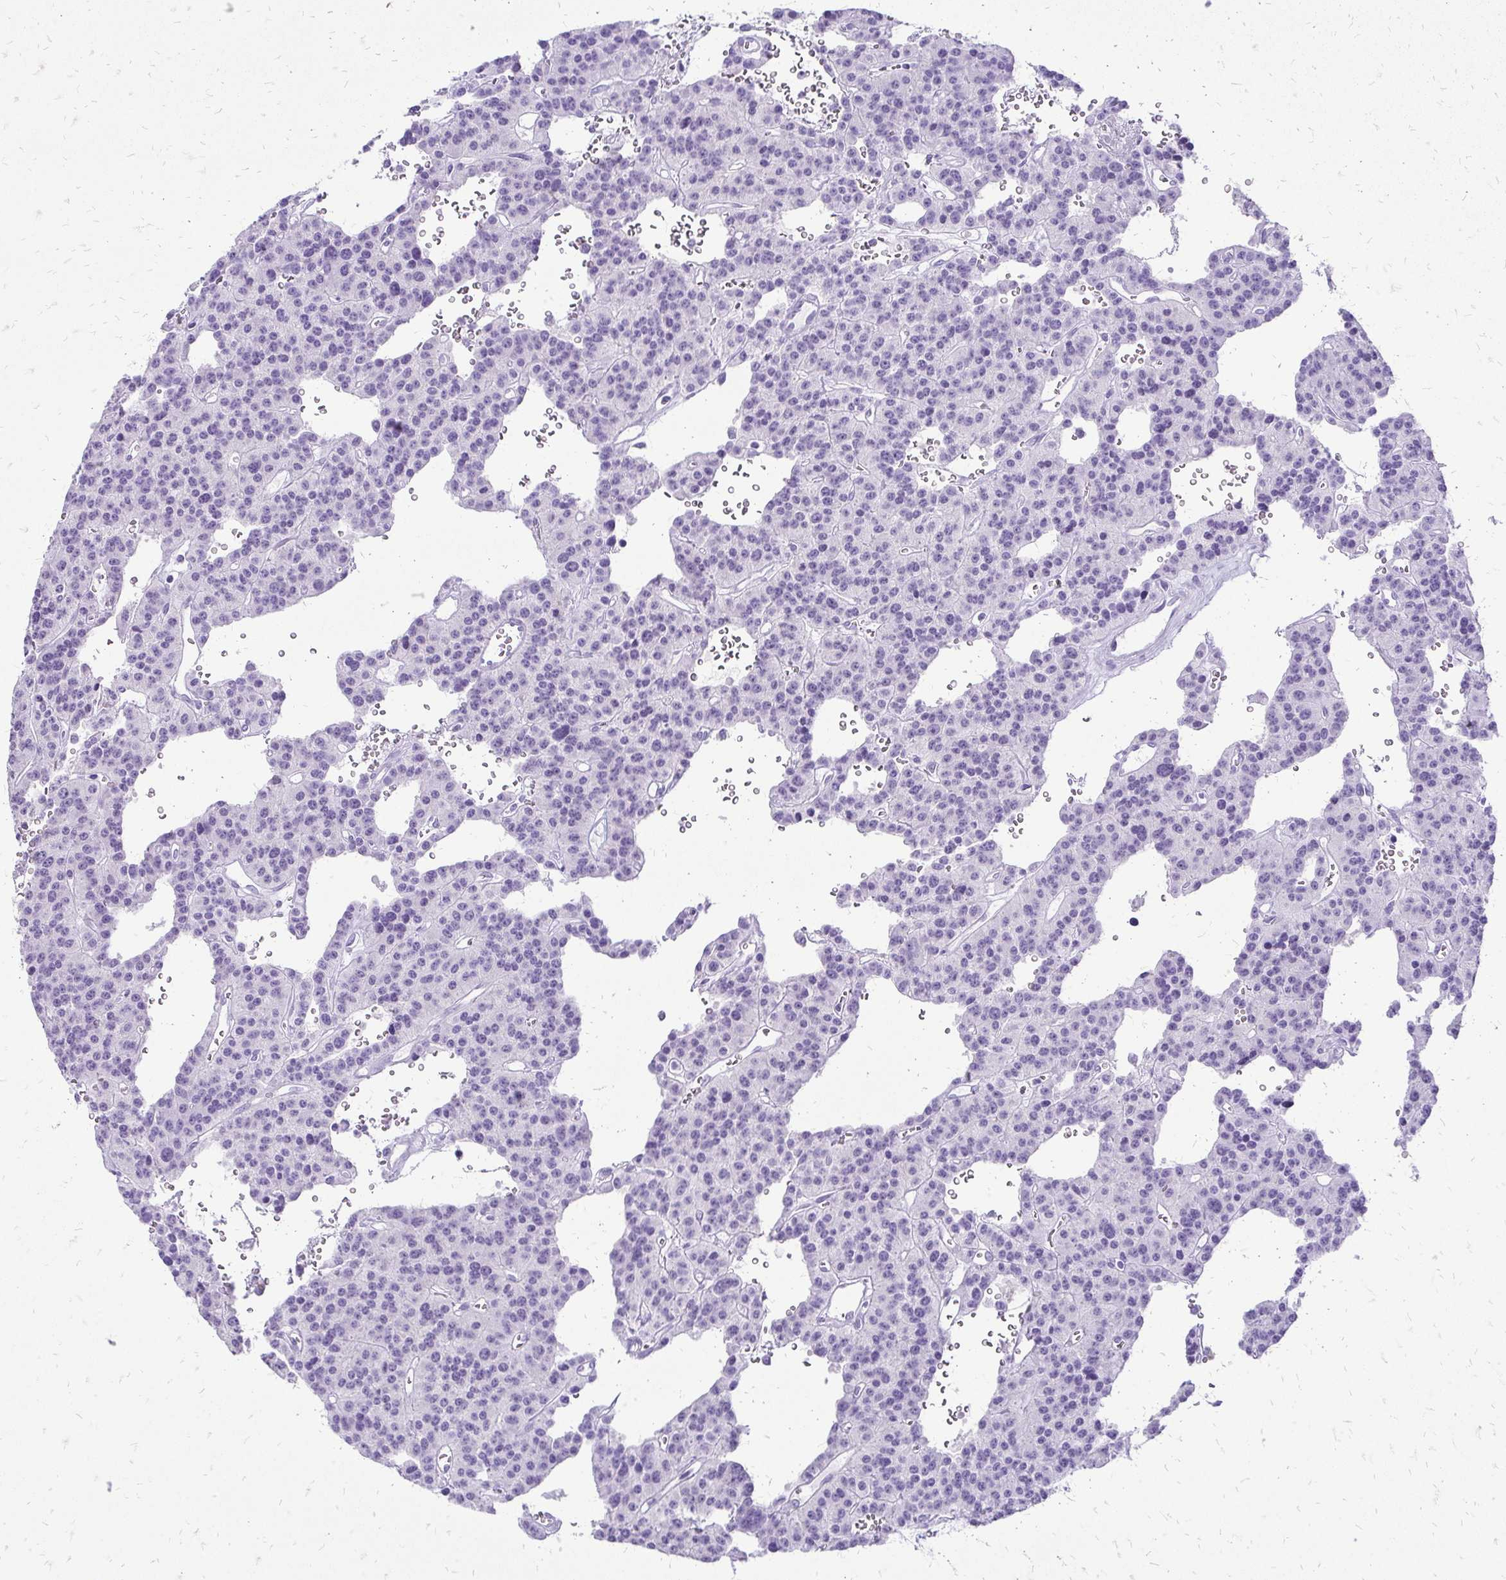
{"staining": {"intensity": "negative", "quantity": "none", "location": "none"}, "tissue": "carcinoid", "cell_type": "Tumor cells", "image_type": "cancer", "snomed": [{"axis": "morphology", "description": "Carcinoid, malignant, NOS"}, {"axis": "topography", "description": "Lung"}], "caption": "Protein analysis of malignant carcinoid demonstrates no significant staining in tumor cells.", "gene": "SLC32A1", "patient": {"sex": "female", "age": 71}}